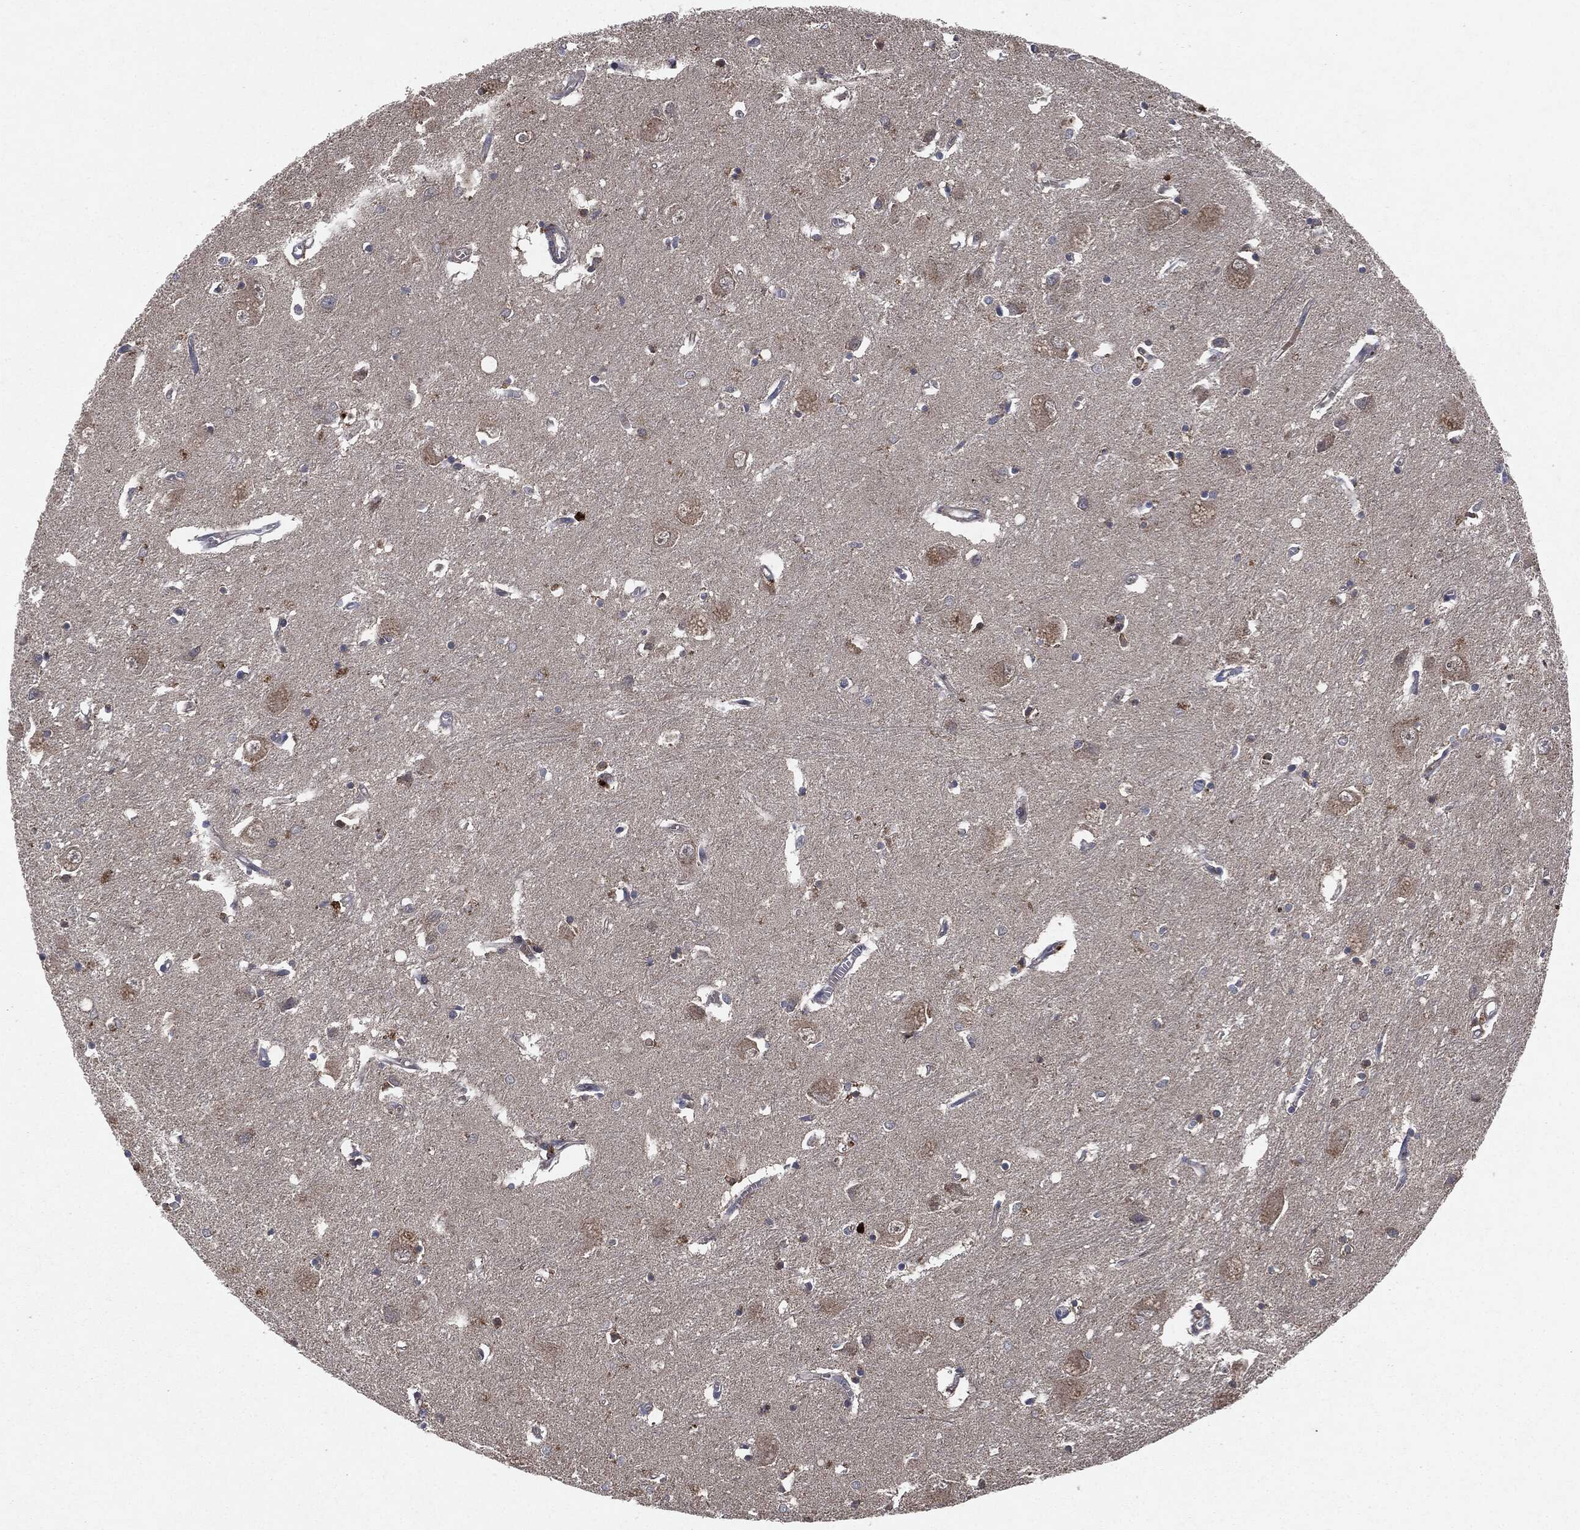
{"staining": {"intensity": "negative", "quantity": "none", "location": "none"}, "tissue": "caudate", "cell_type": "Glial cells", "image_type": "normal", "snomed": [{"axis": "morphology", "description": "Normal tissue, NOS"}, {"axis": "topography", "description": "Lateral ventricle wall"}], "caption": "IHC photomicrograph of benign caudate: human caudate stained with DAB displays no significant protein expression in glial cells. The staining is performed using DAB (3,3'-diaminobenzidine) brown chromogen with nuclei counter-stained in using hematoxylin.", "gene": "RAF1", "patient": {"sex": "male", "age": 54}}